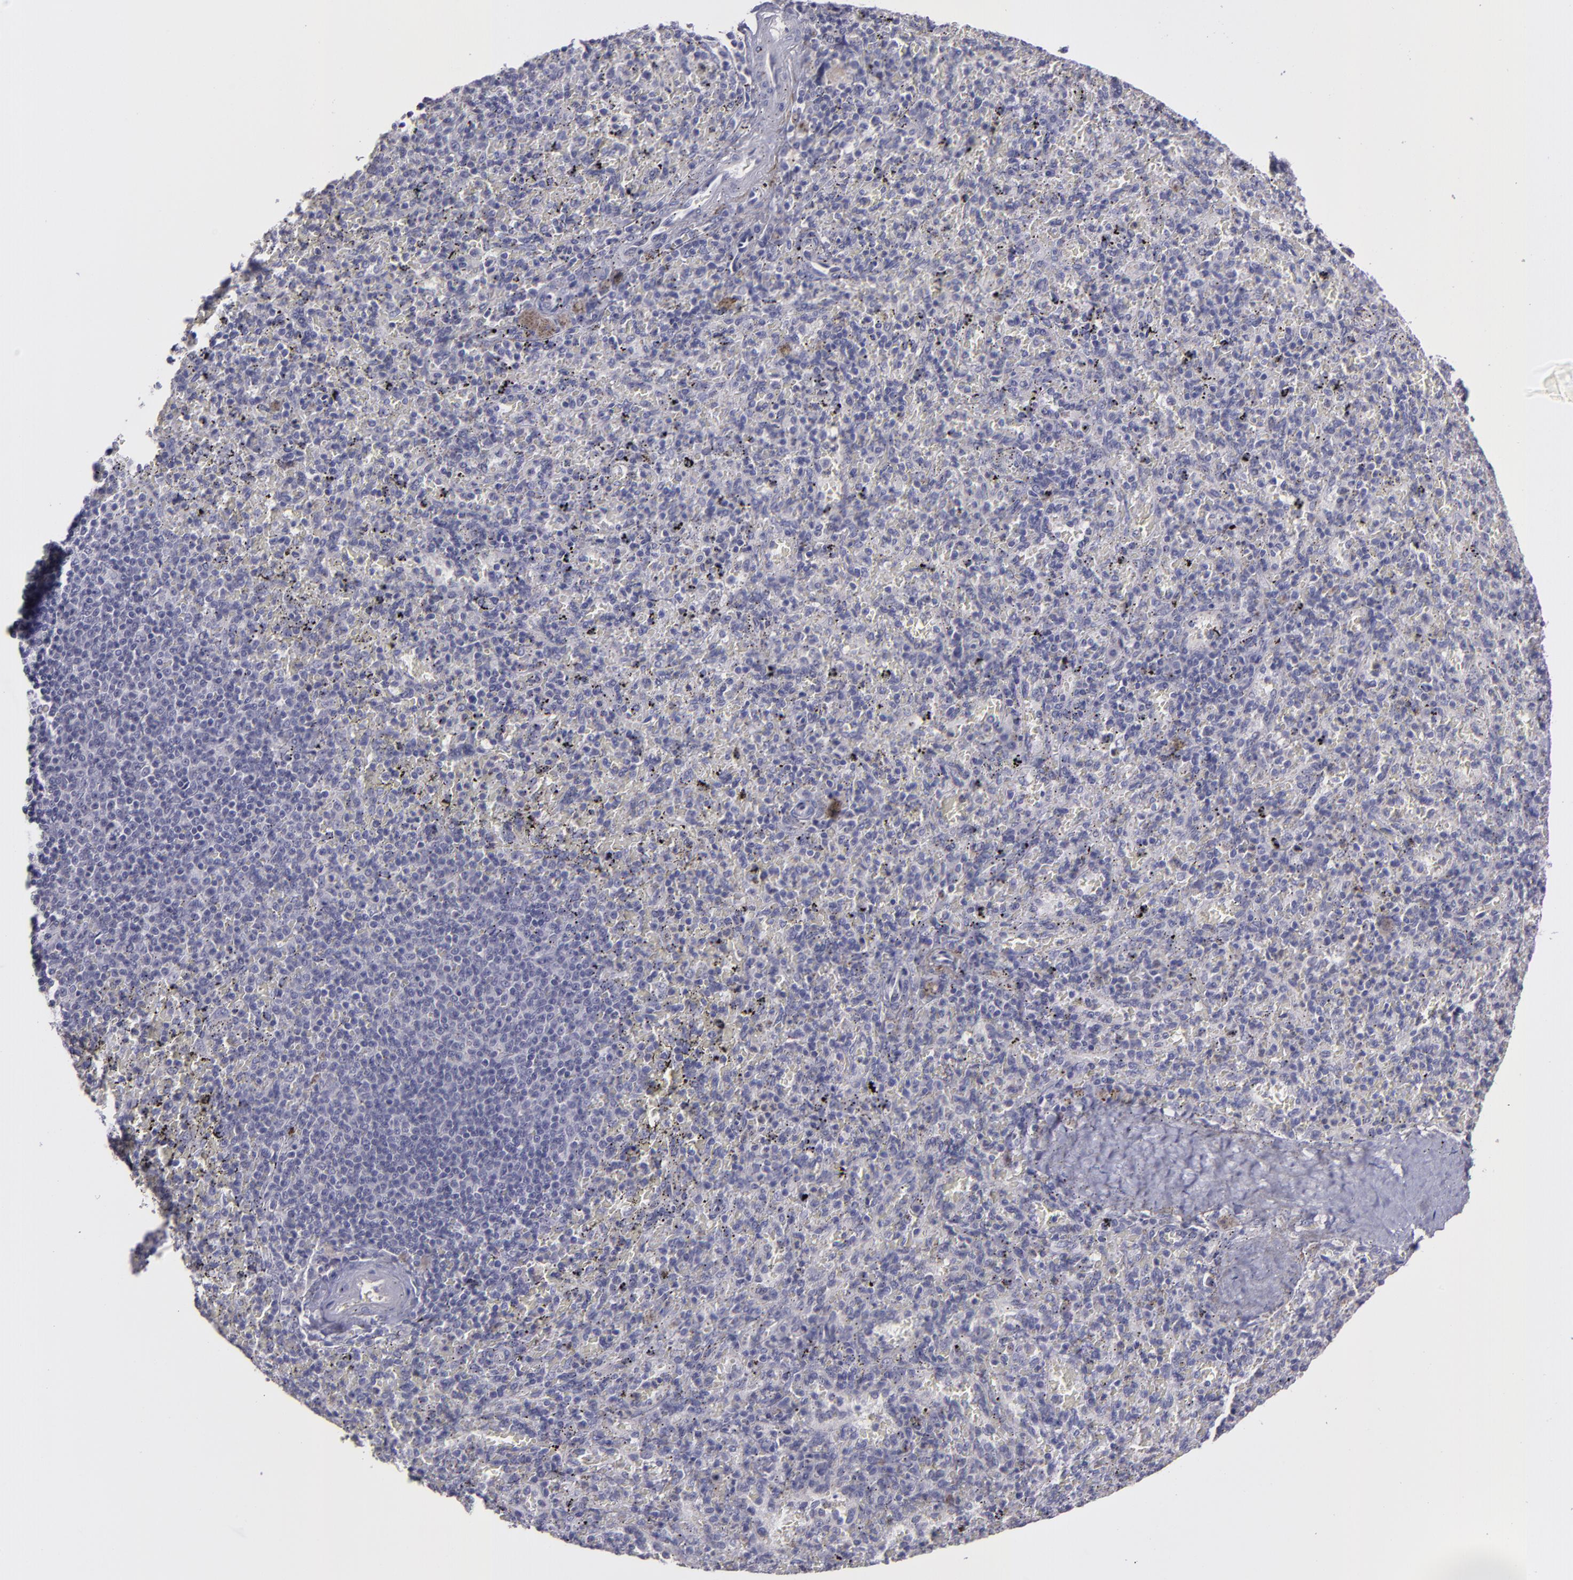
{"staining": {"intensity": "negative", "quantity": "none", "location": "none"}, "tissue": "spleen", "cell_type": "Cells in red pulp", "image_type": "normal", "snomed": [{"axis": "morphology", "description": "Normal tissue, NOS"}, {"axis": "topography", "description": "Spleen"}], "caption": "IHC micrograph of benign human spleen stained for a protein (brown), which shows no positivity in cells in red pulp. Nuclei are stained in blue.", "gene": "MASP1", "patient": {"sex": "female", "age": 43}}